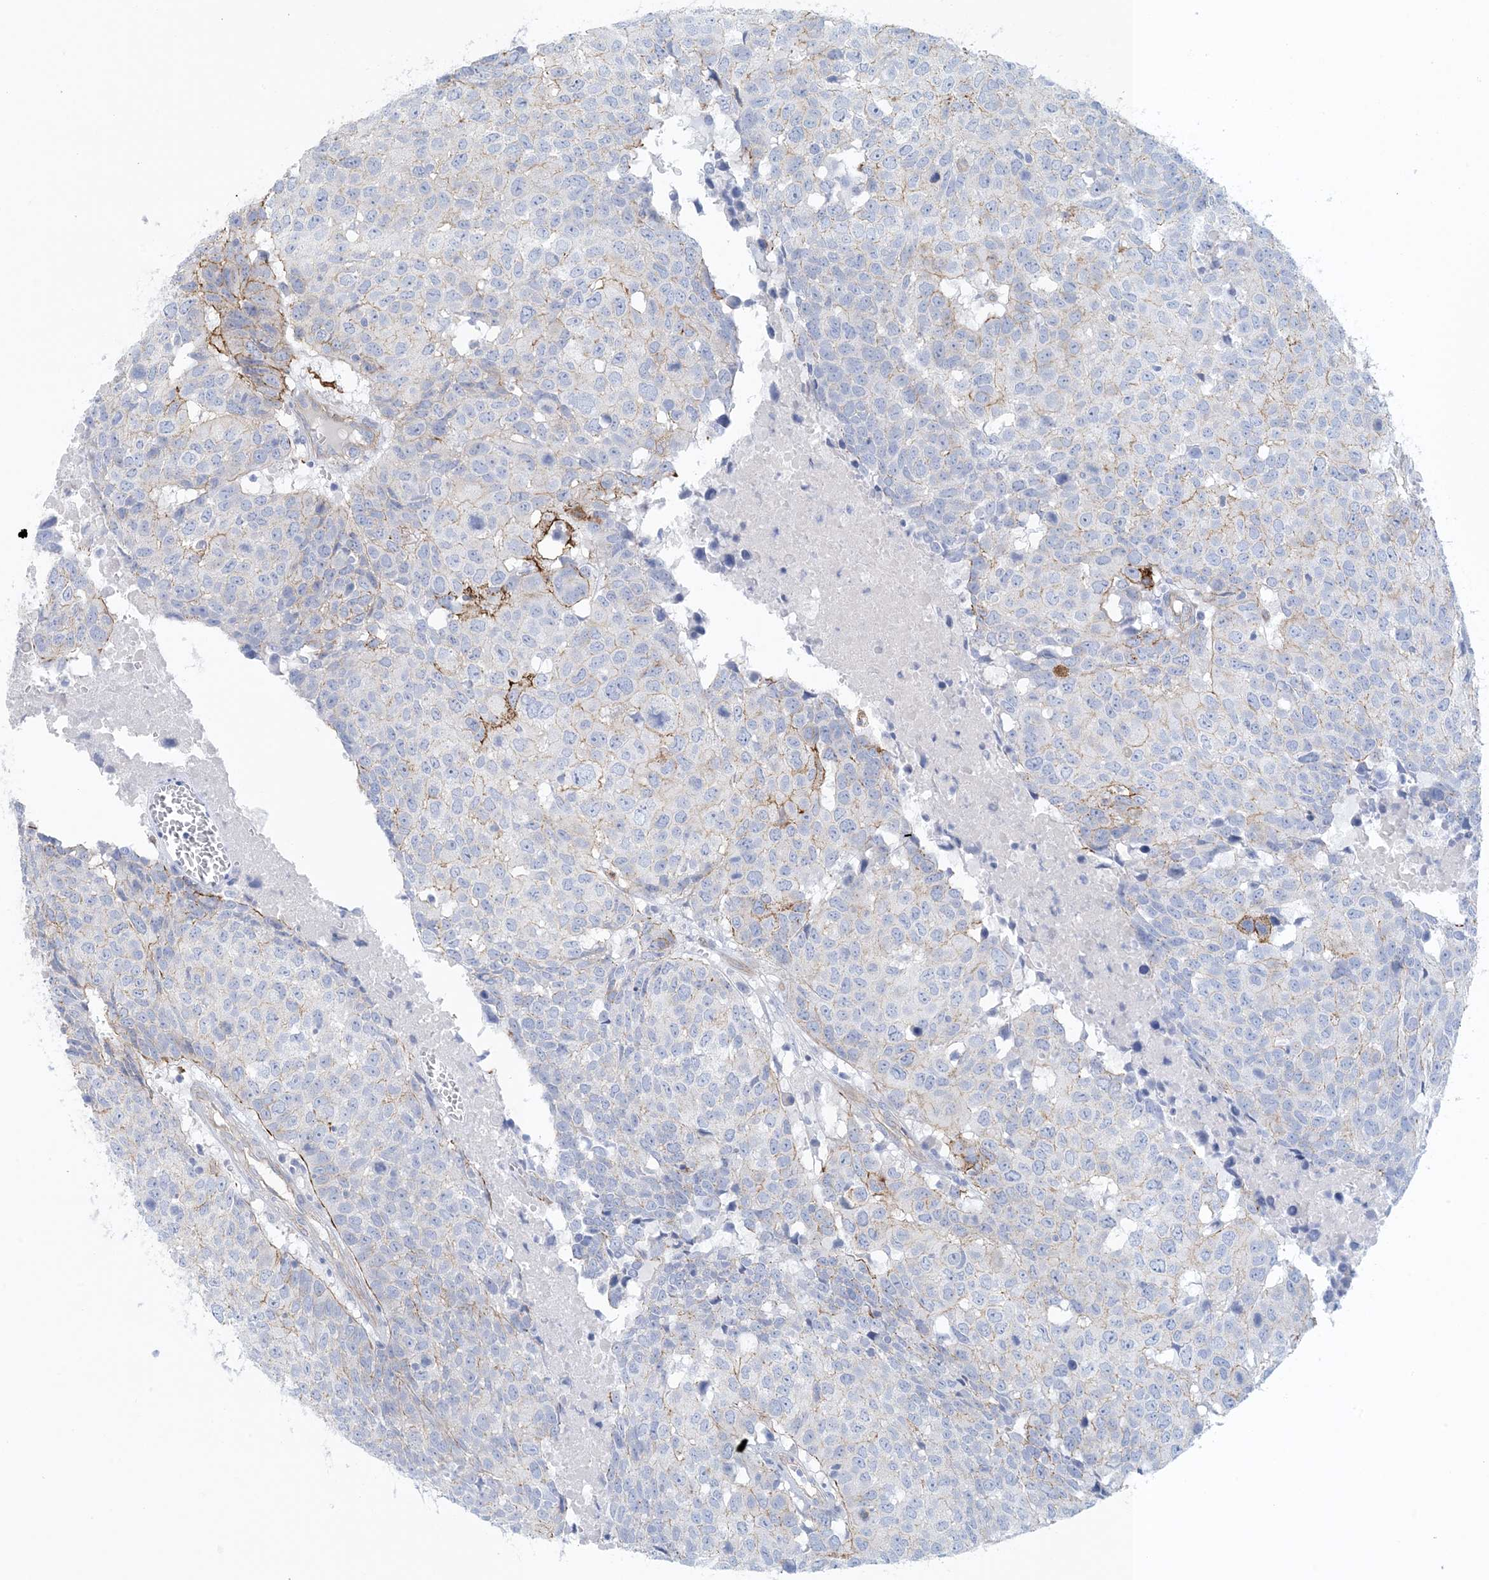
{"staining": {"intensity": "moderate", "quantity": "<25%", "location": "cytoplasmic/membranous"}, "tissue": "head and neck cancer", "cell_type": "Tumor cells", "image_type": "cancer", "snomed": [{"axis": "morphology", "description": "Squamous cell carcinoma, NOS"}, {"axis": "topography", "description": "Head-Neck"}], "caption": "Moderate cytoplasmic/membranous protein staining is identified in approximately <25% of tumor cells in head and neck cancer. The protein is stained brown, and the nuclei are stained in blue (DAB IHC with brightfield microscopy, high magnification).", "gene": "SHANK1", "patient": {"sex": "male", "age": 66}}